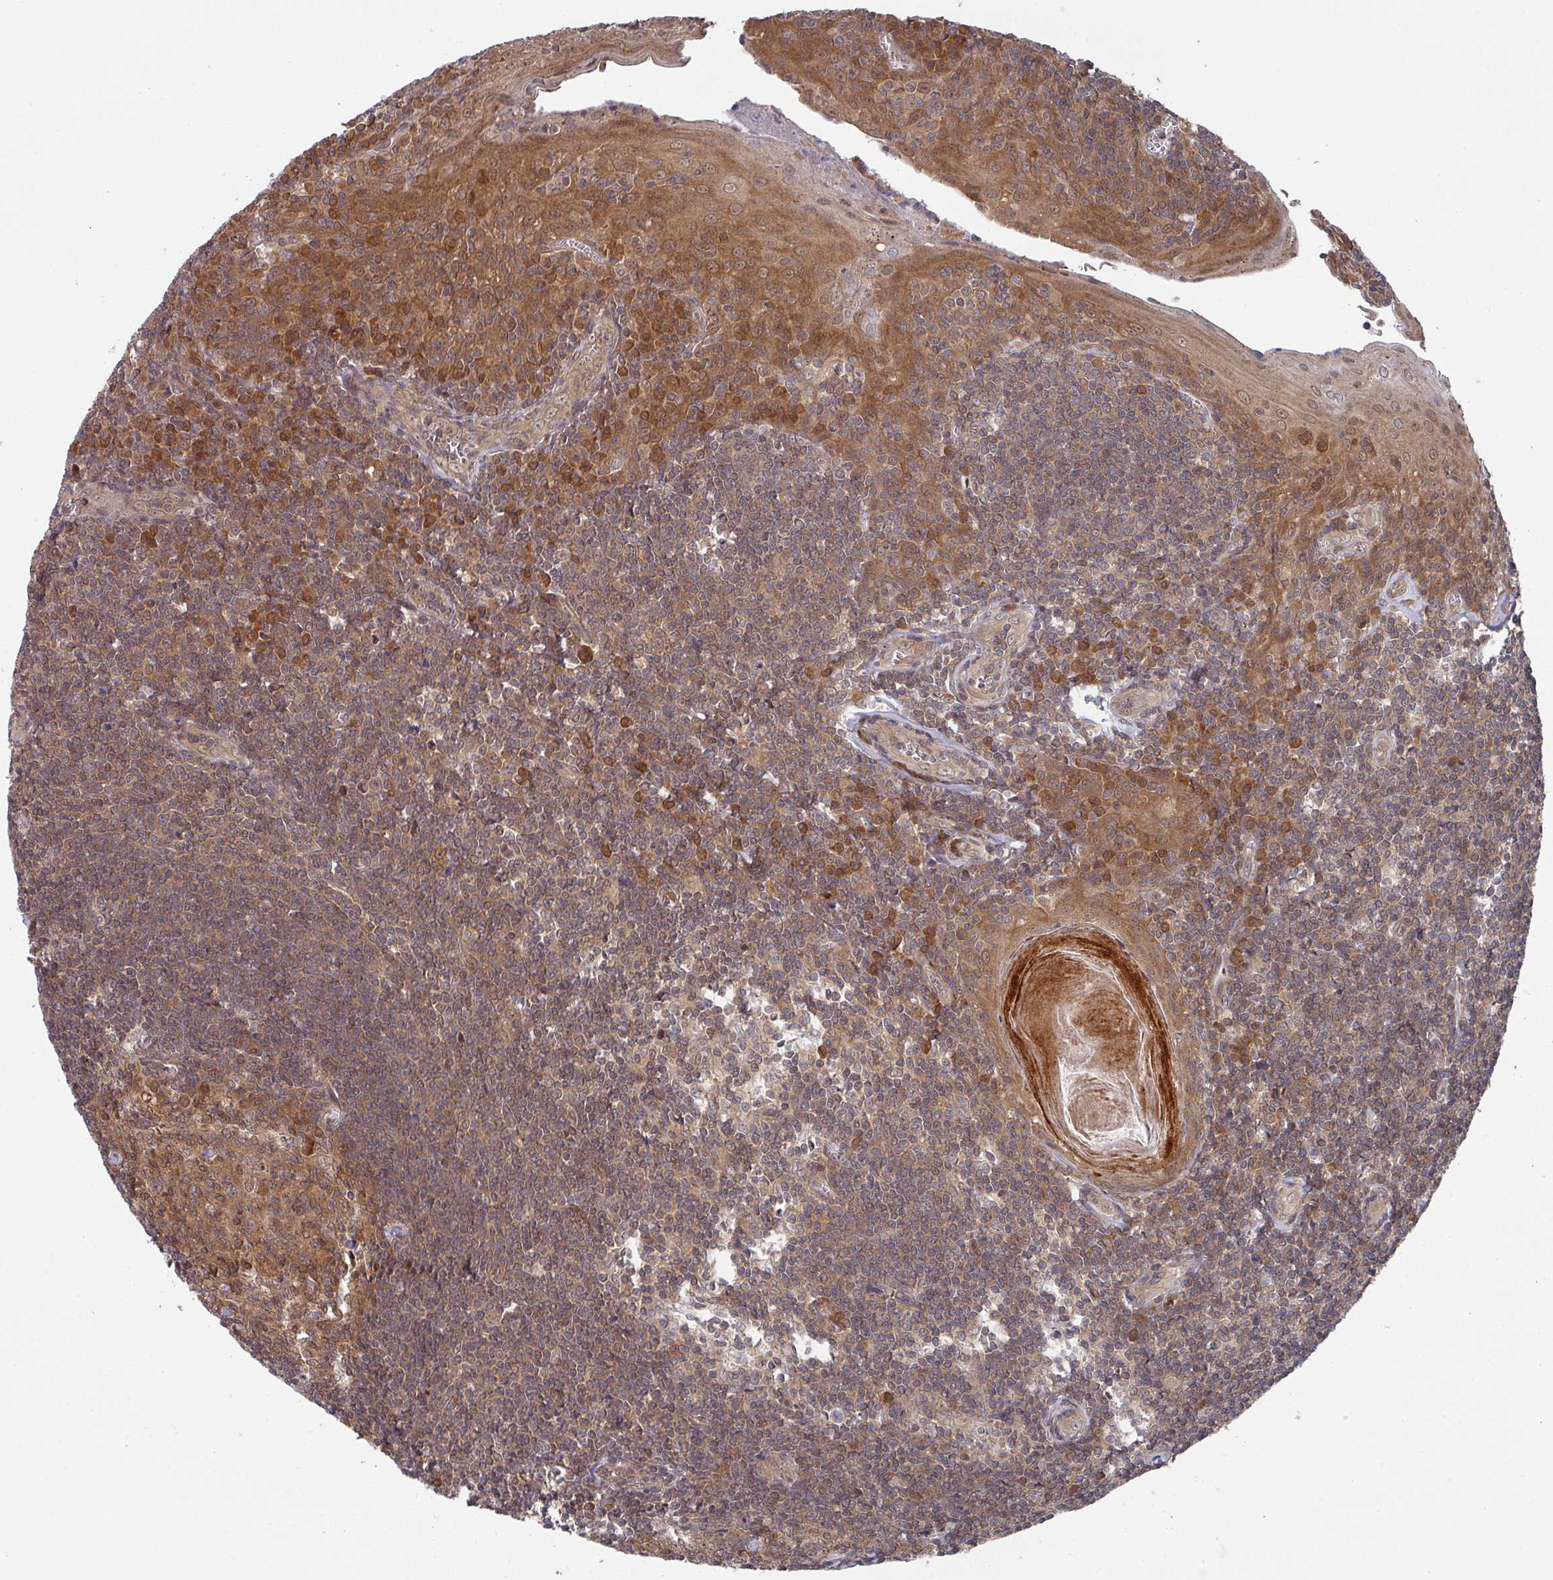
{"staining": {"intensity": "moderate", "quantity": ">75%", "location": "cytoplasmic/membranous,nuclear"}, "tissue": "tonsil", "cell_type": "Germinal center cells", "image_type": "normal", "snomed": [{"axis": "morphology", "description": "Normal tissue, NOS"}, {"axis": "topography", "description": "Tonsil"}], "caption": "High-power microscopy captured an immunohistochemistry photomicrograph of normal tonsil, revealing moderate cytoplasmic/membranous,nuclear positivity in about >75% of germinal center cells.", "gene": "GOLGA7B", "patient": {"sex": "male", "age": 27}}